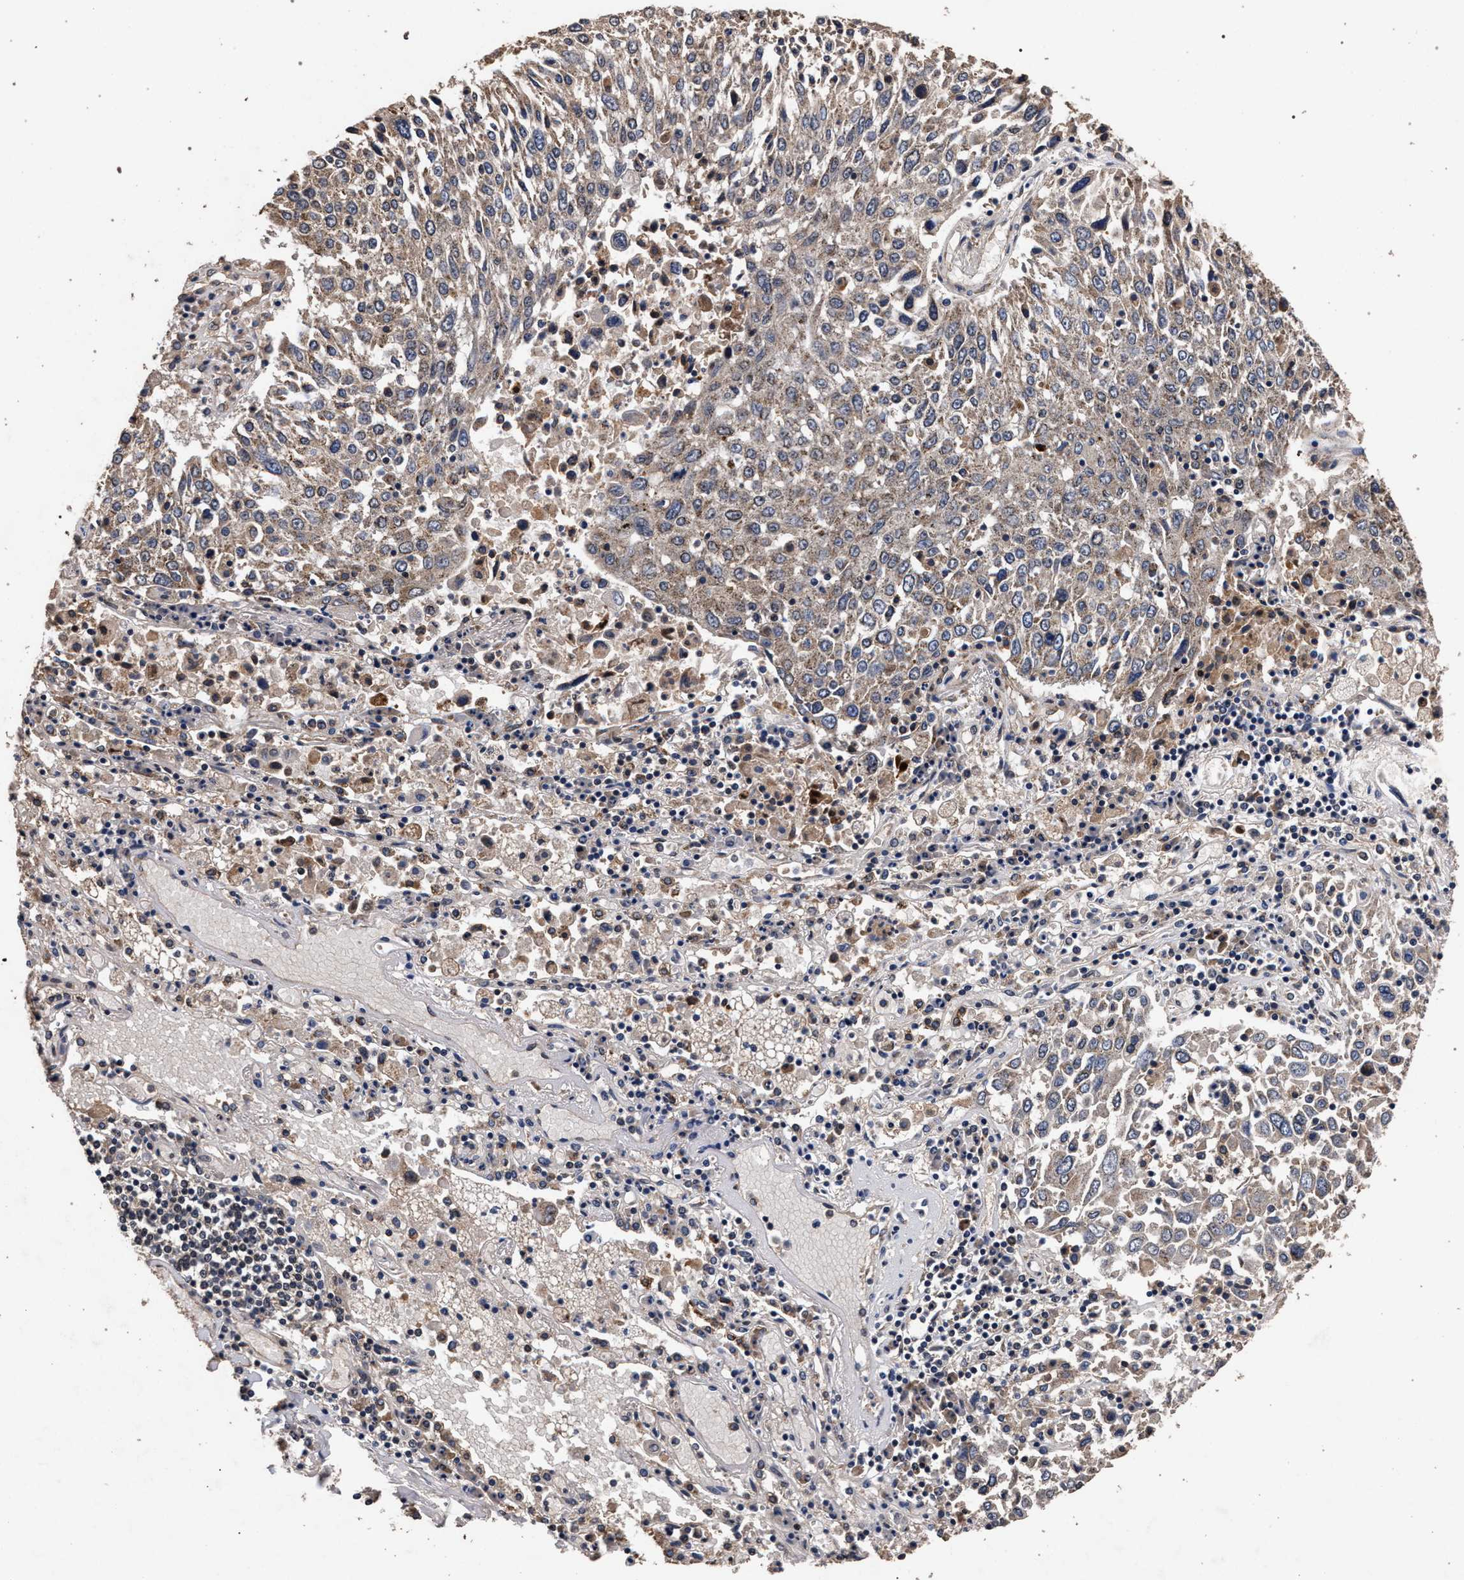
{"staining": {"intensity": "weak", "quantity": "<25%", "location": "cytoplasmic/membranous"}, "tissue": "lung cancer", "cell_type": "Tumor cells", "image_type": "cancer", "snomed": [{"axis": "morphology", "description": "Squamous cell carcinoma, NOS"}, {"axis": "topography", "description": "Lung"}], "caption": "Immunohistochemical staining of human lung squamous cell carcinoma demonstrates no significant positivity in tumor cells.", "gene": "ACOX1", "patient": {"sex": "male", "age": 65}}